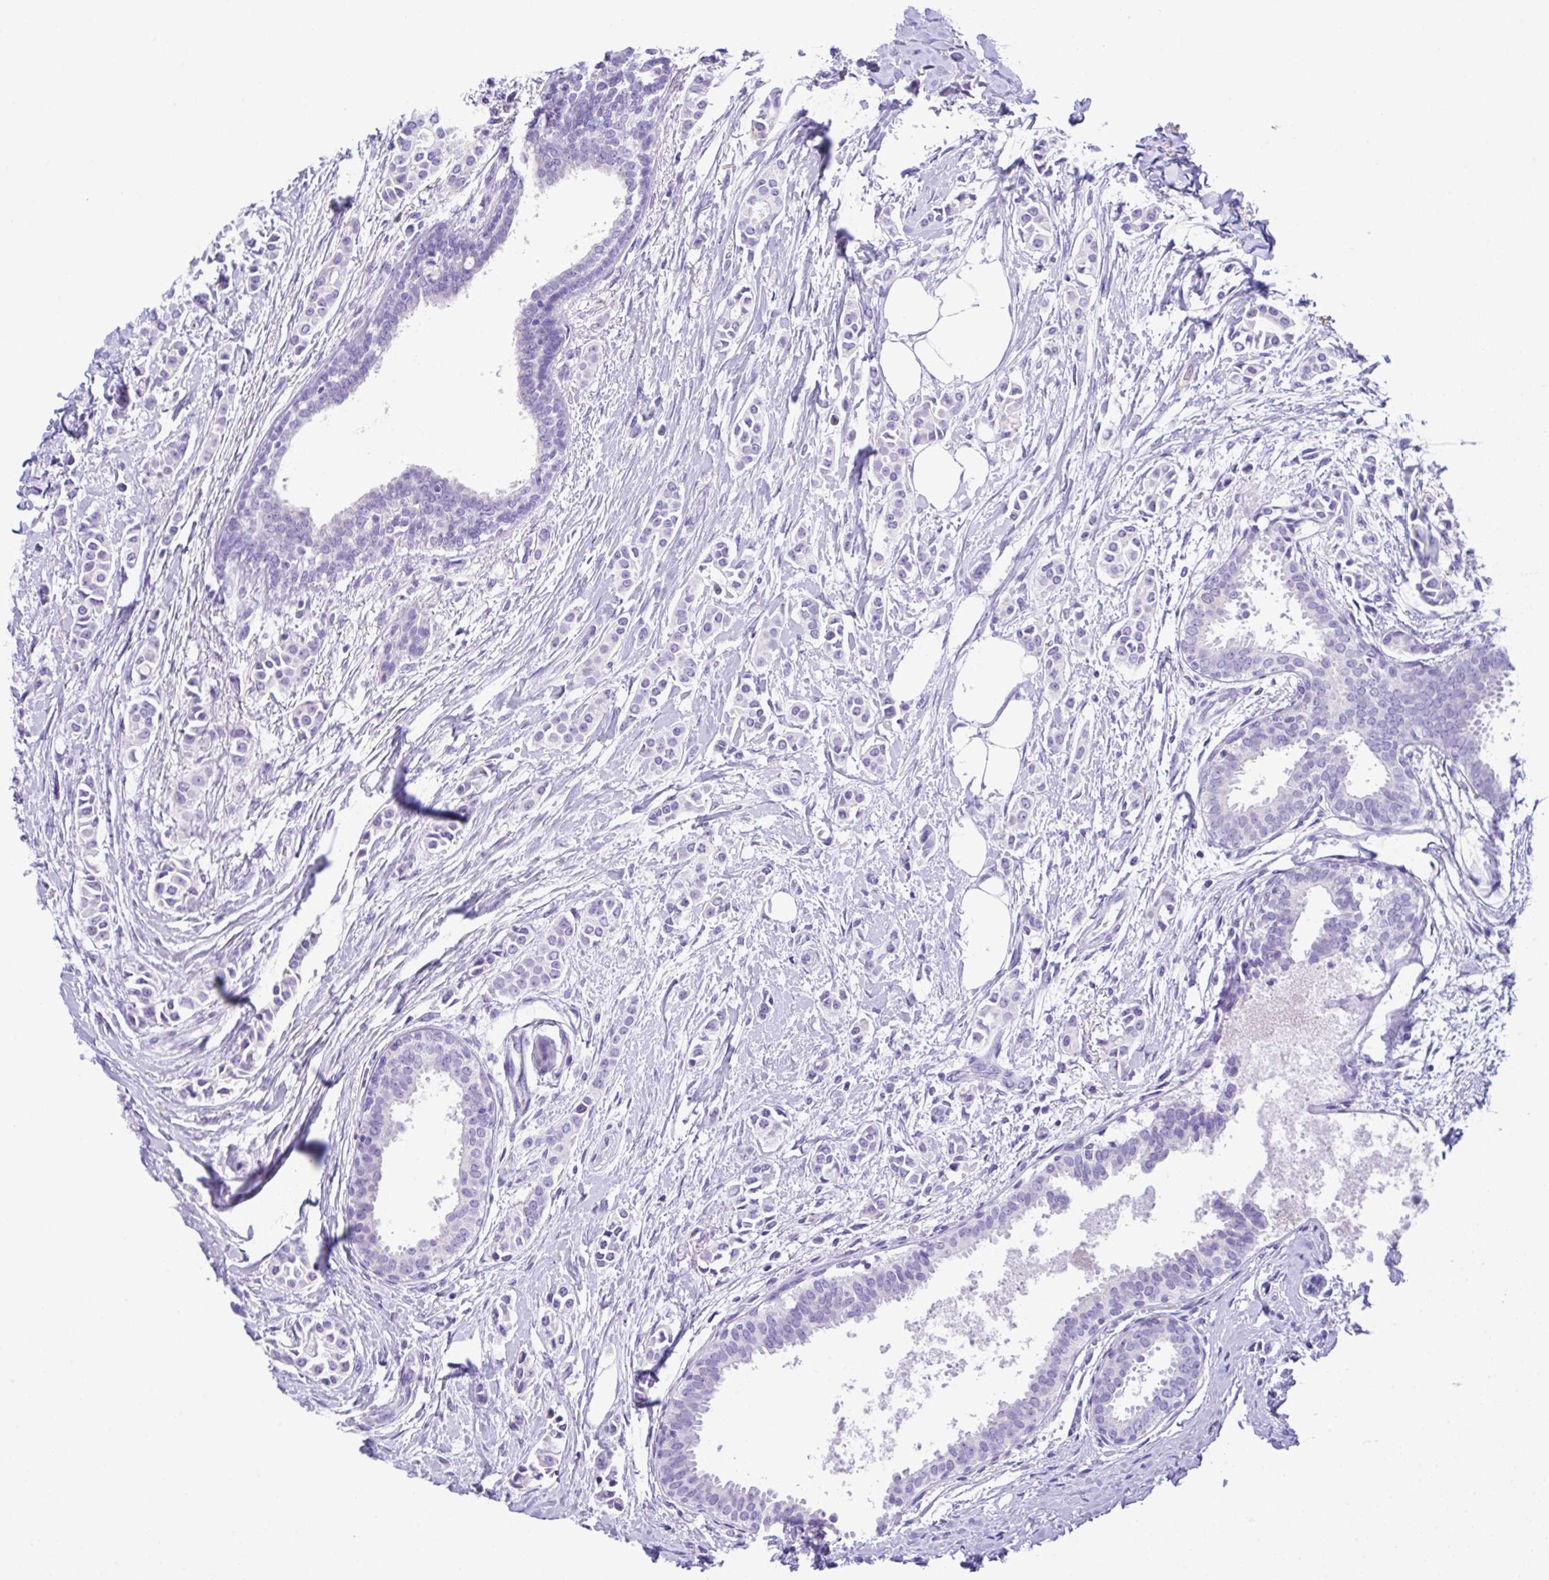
{"staining": {"intensity": "negative", "quantity": "none", "location": "none"}, "tissue": "breast cancer", "cell_type": "Tumor cells", "image_type": "cancer", "snomed": [{"axis": "morphology", "description": "Duct carcinoma"}, {"axis": "topography", "description": "Breast"}], "caption": "A micrograph of breast cancer stained for a protein reveals no brown staining in tumor cells. (Stains: DAB immunohistochemistry (IHC) with hematoxylin counter stain, Microscopy: brightfield microscopy at high magnification).", "gene": "RRM2", "patient": {"sex": "female", "age": 64}}